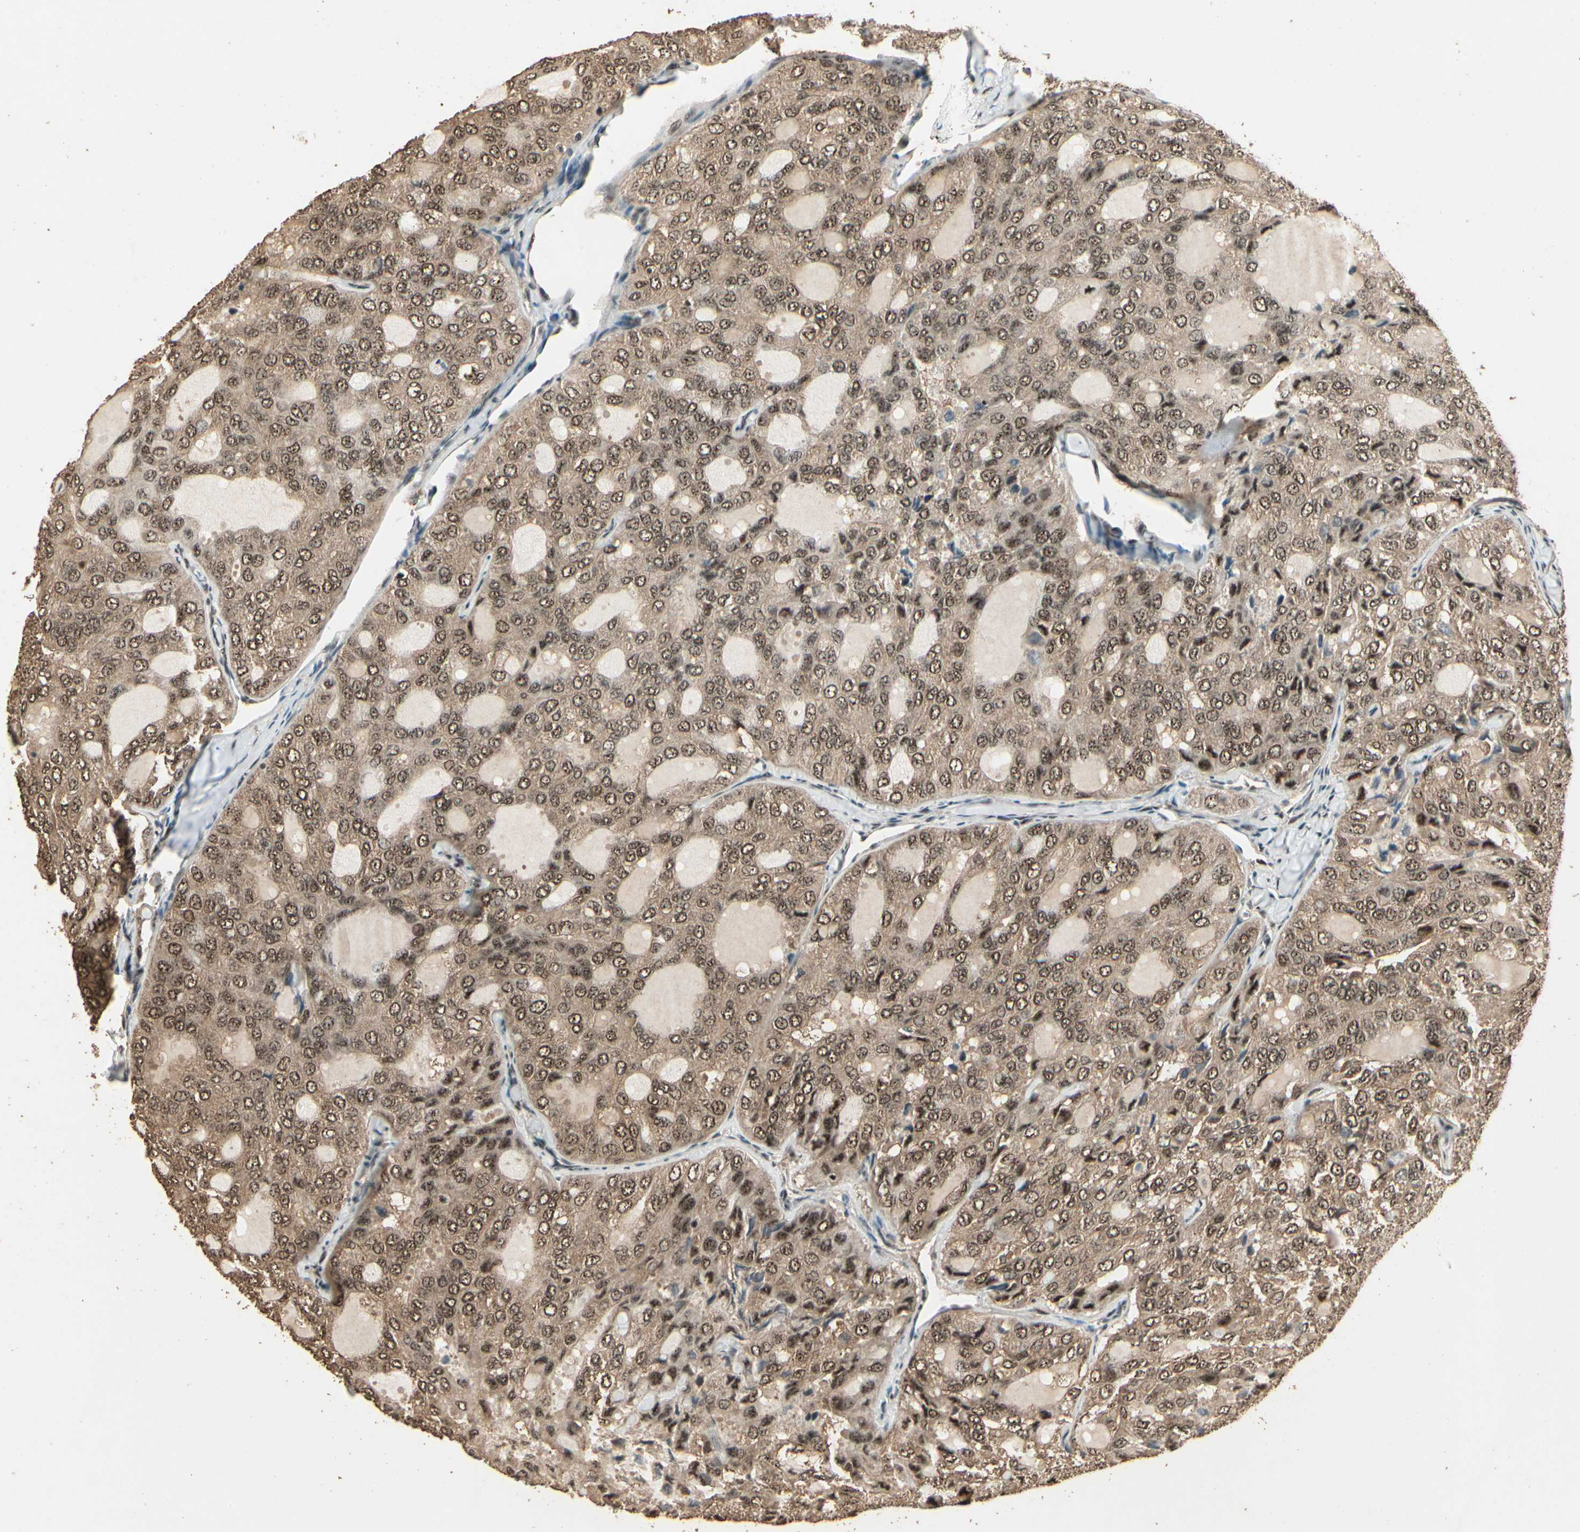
{"staining": {"intensity": "moderate", "quantity": ">75%", "location": "cytoplasmic/membranous,nuclear"}, "tissue": "thyroid cancer", "cell_type": "Tumor cells", "image_type": "cancer", "snomed": [{"axis": "morphology", "description": "Follicular adenoma carcinoma, NOS"}, {"axis": "topography", "description": "Thyroid gland"}], "caption": "Immunohistochemical staining of human follicular adenoma carcinoma (thyroid) shows medium levels of moderate cytoplasmic/membranous and nuclear protein staining in about >75% of tumor cells.", "gene": "RBM25", "patient": {"sex": "male", "age": 75}}